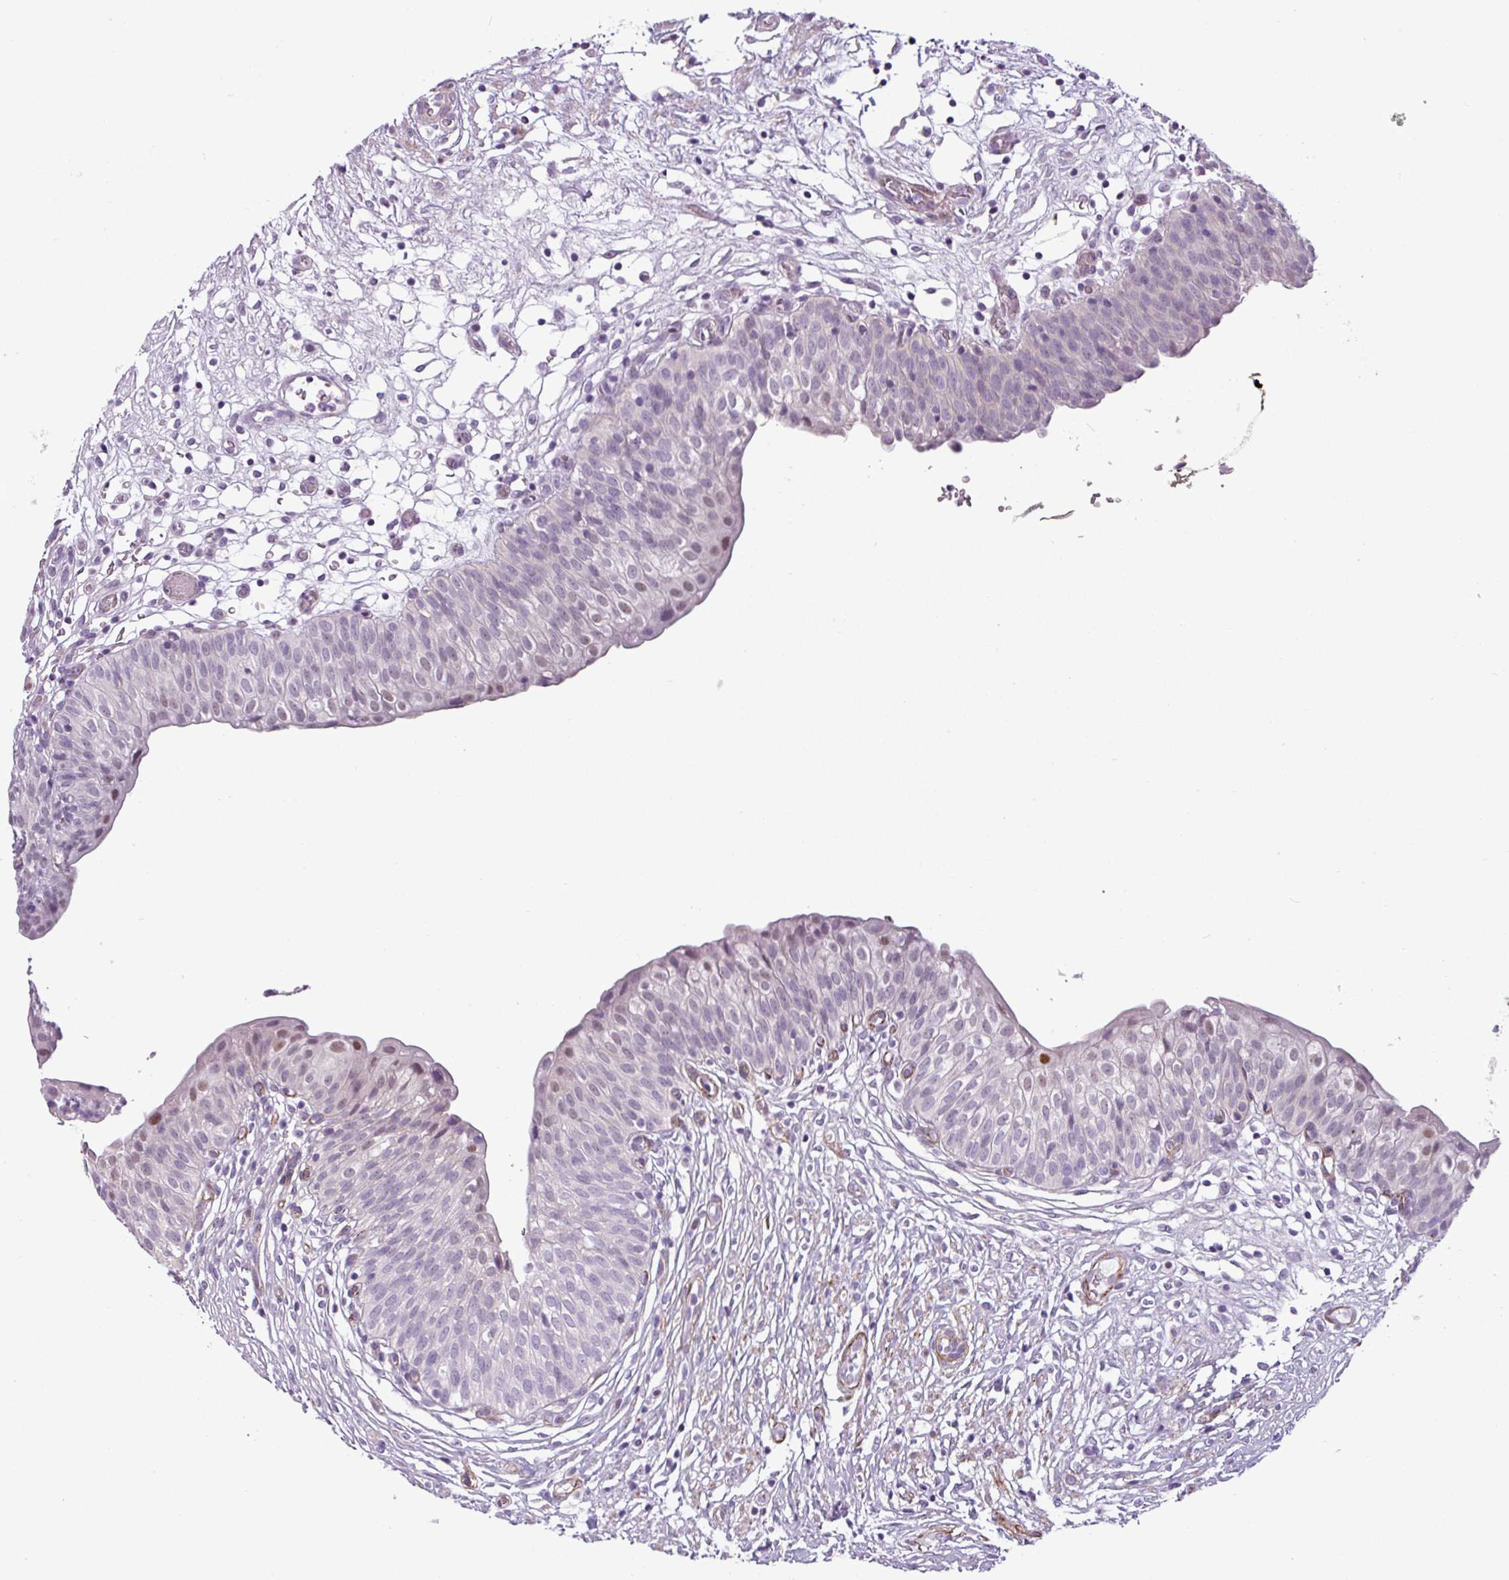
{"staining": {"intensity": "moderate", "quantity": "<25%", "location": "nuclear"}, "tissue": "urinary bladder", "cell_type": "Urothelial cells", "image_type": "normal", "snomed": [{"axis": "morphology", "description": "Normal tissue, NOS"}, {"axis": "topography", "description": "Urinary bladder"}], "caption": "A photomicrograph showing moderate nuclear staining in approximately <25% of urothelial cells in normal urinary bladder, as visualized by brown immunohistochemical staining.", "gene": "ATP10A", "patient": {"sex": "male", "age": 55}}